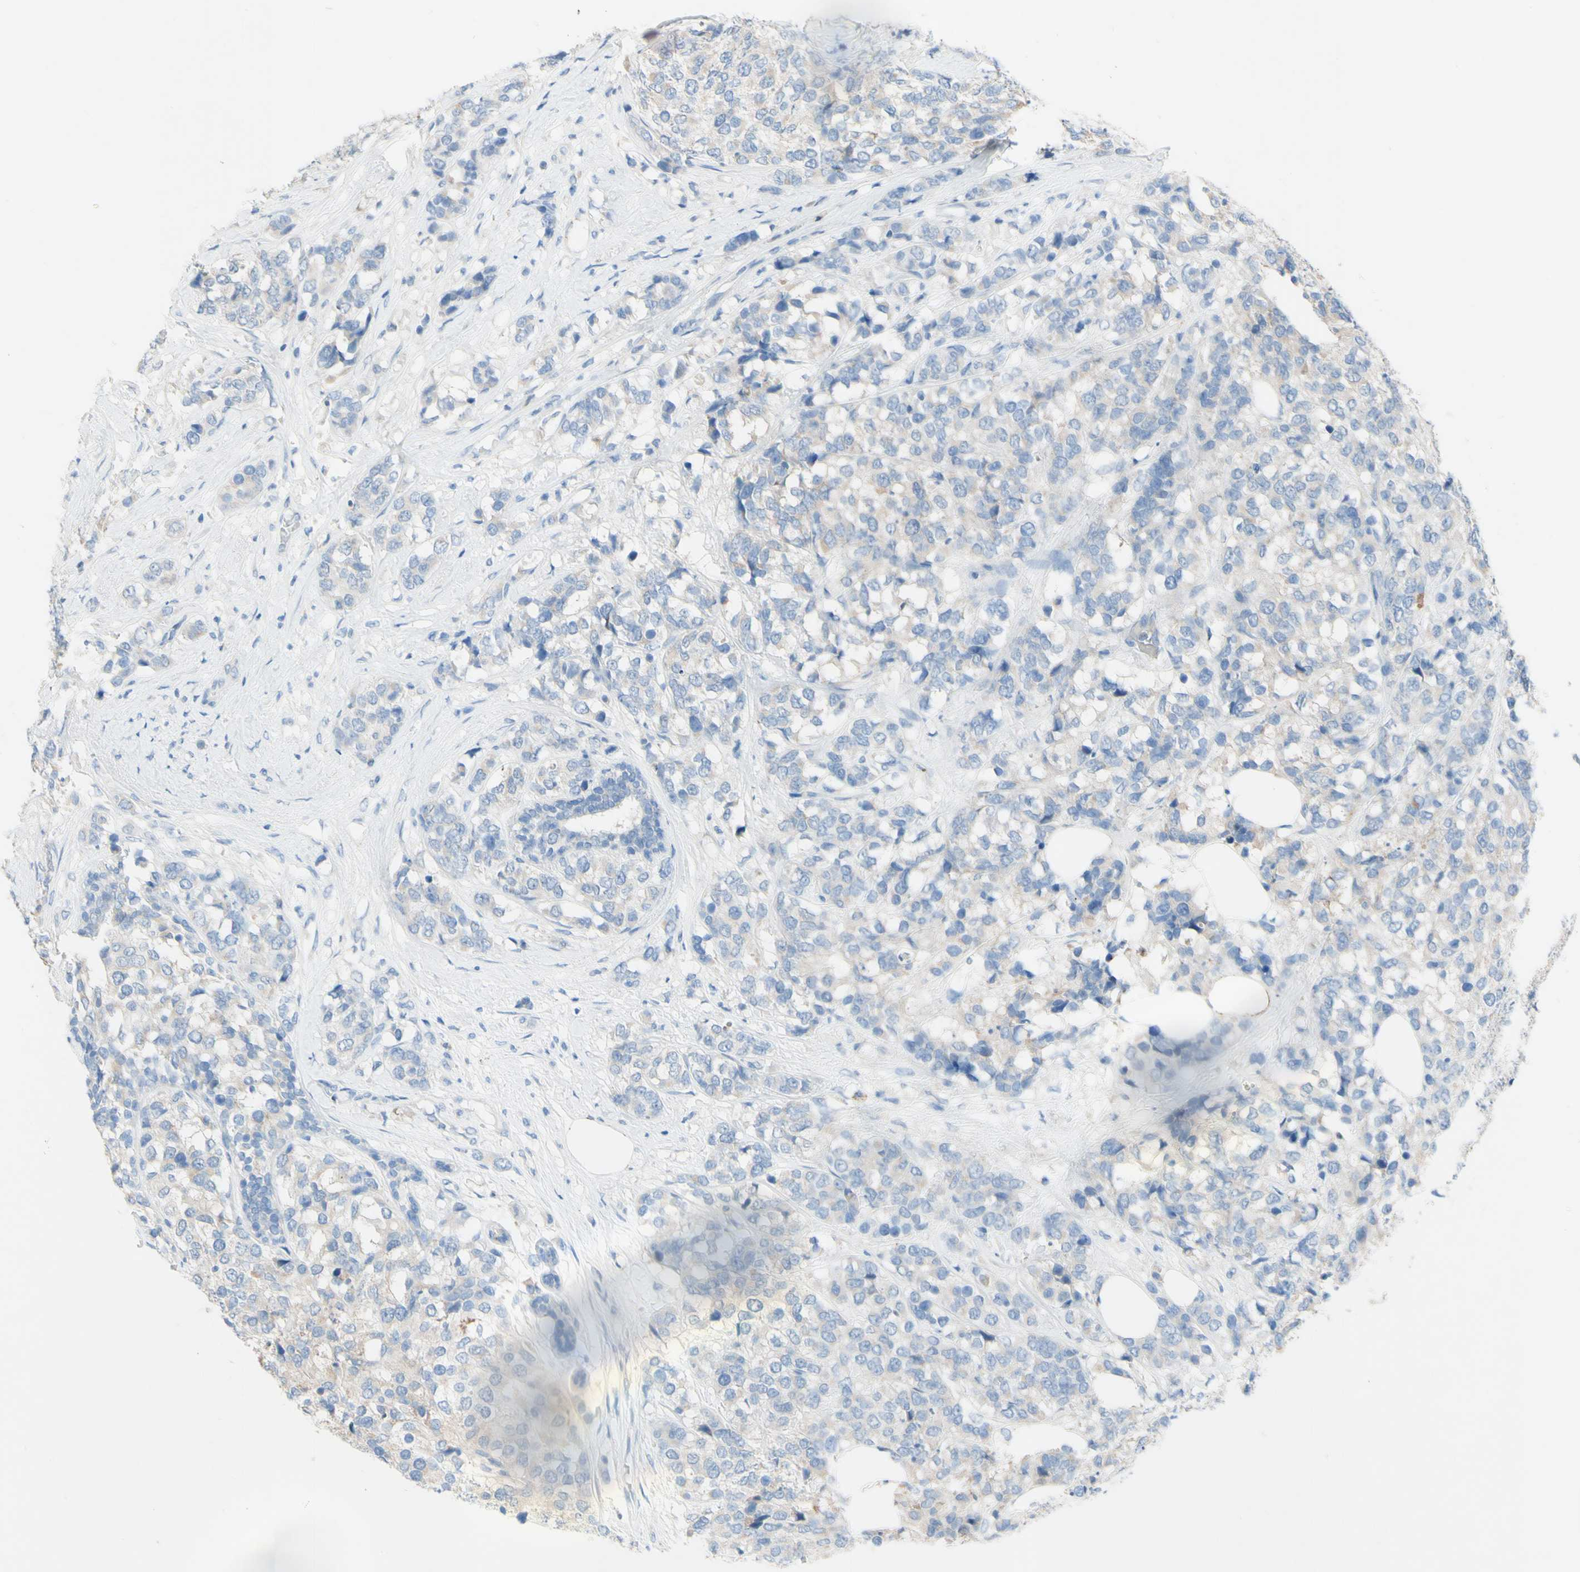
{"staining": {"intensity": "negative", "quantity": "none", "location": "none"}, "tissue": "breast cancer", "cell_type": "Tumor cells", "image_type": "cancer", "snomed": [{"axis": "morphology", "description": "Lobular carcinoma"}, {"axis": "topography", "description": "Breast"}], "caption": "This is an immunohistochemistry micrograph of human breast cancer. There is no positivity in tumor cells.", "gene": "ACADL", "patient": {"sex": "female", "age": 59}}